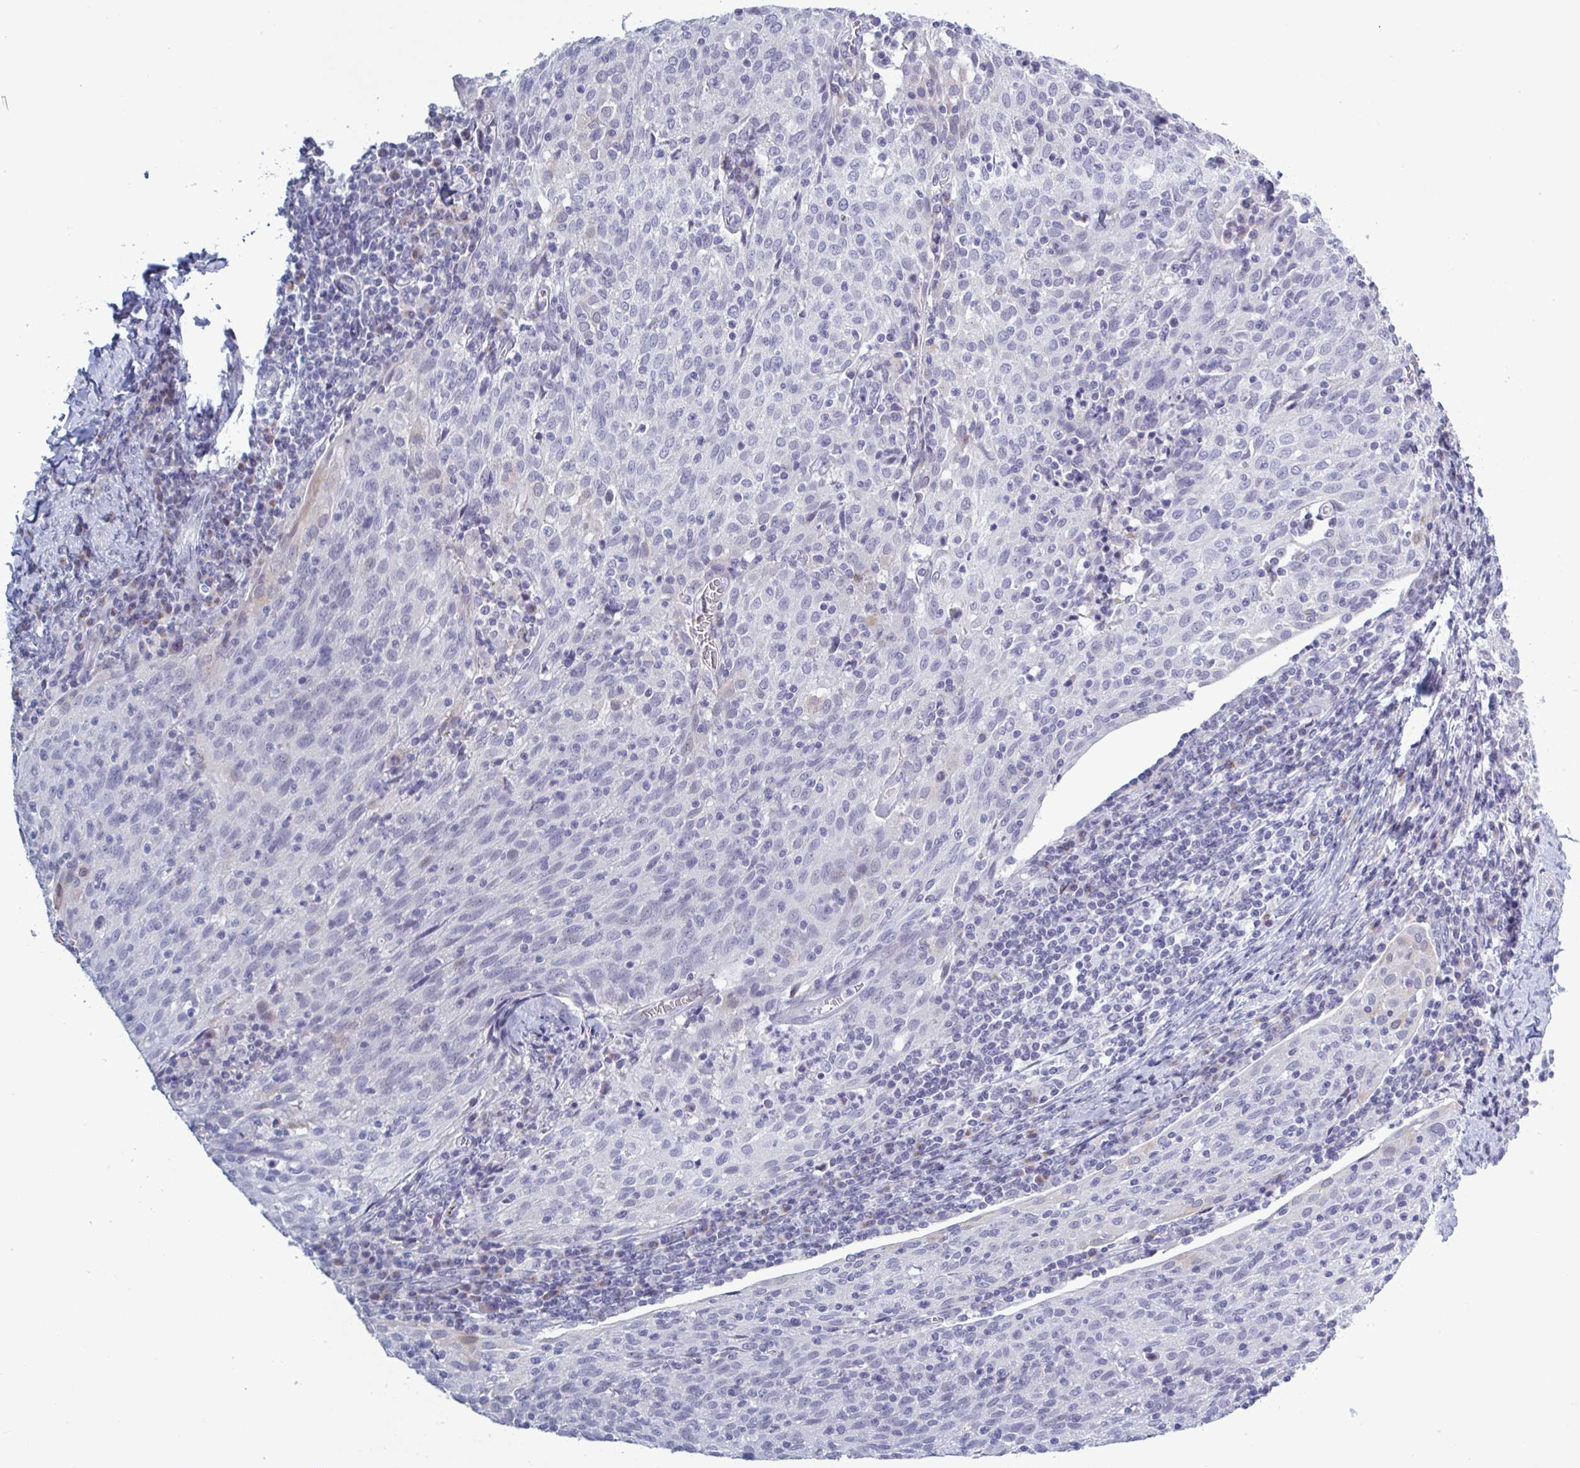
{"staining": {"intensity": "negative", "quantity": "none", "location": "none"}, "tissue": "cervical cancer", "cell_type": "Tumor cells", "image_type": "cancer", "snomed": [{"axis": "morphology", "description": "Squamous cell carcinoma, NOS"}, {"axis": "topography", "description": "Cervix"}], "caption": "IHC of cervical cancer demonstrates no expression in tumor cells.", "gene": "HSD11B2", "patient": {"sex": "female", "age": 52}}